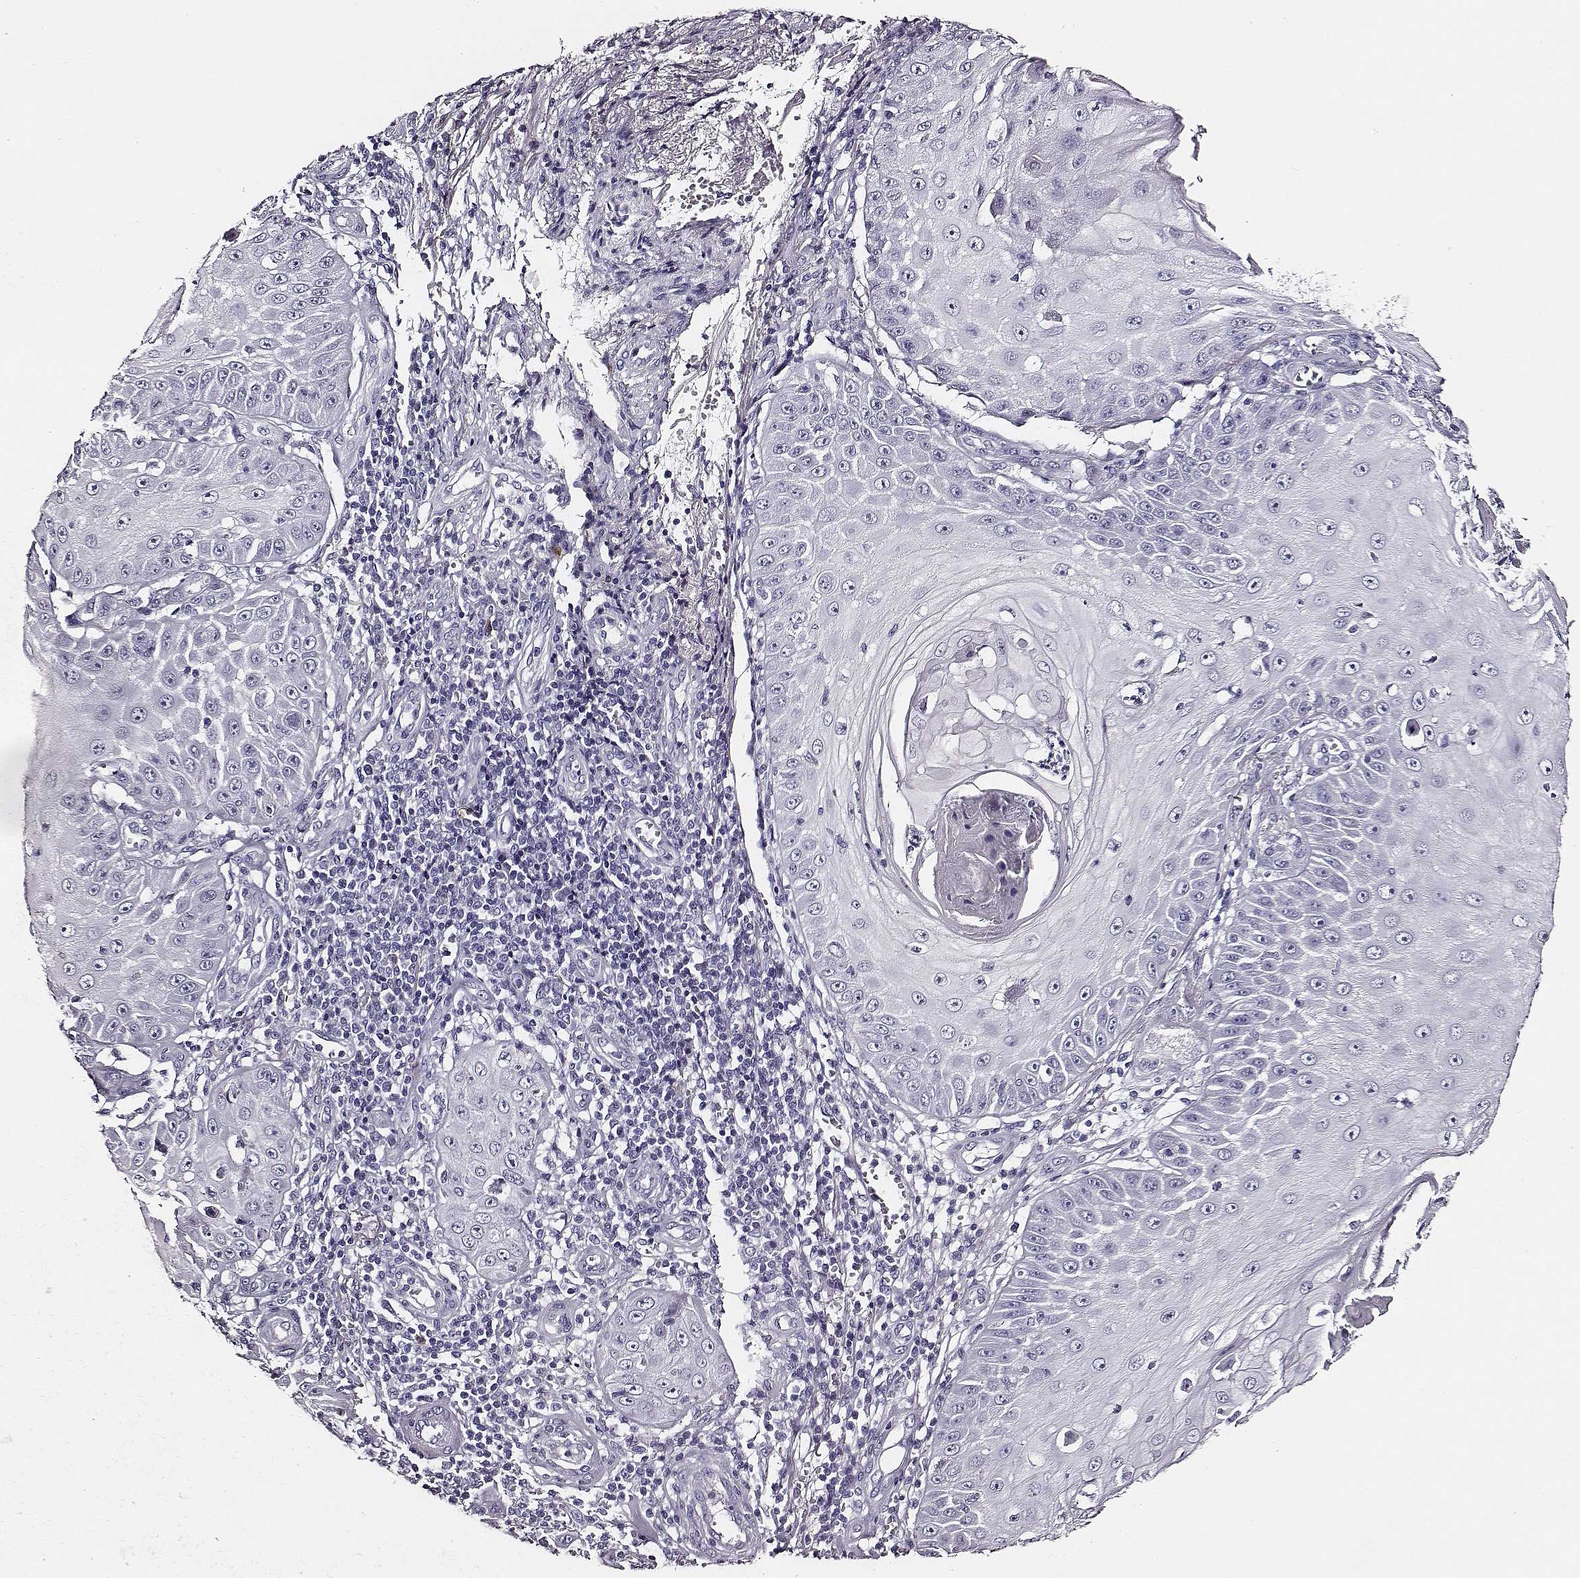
{"staining": {"intensity": "negative", "quantity": "none", "location": "none"}, "tissue": "skin cancer", "cell_type": "Tumor cells", "image_type": "cancer", "snomed": [{"axis": "morphology", "description": "Squamous cell carcinoma, NOS"}, {"axis": "topography", "description": "Skin"}], "caption": "Histopathology image shows no protein positivity in tumor cells of skin cancer (squamous cell carcinoma) tissue.", "gene": "DPEP1", "patient": {"sex": "male", "age": 70}}